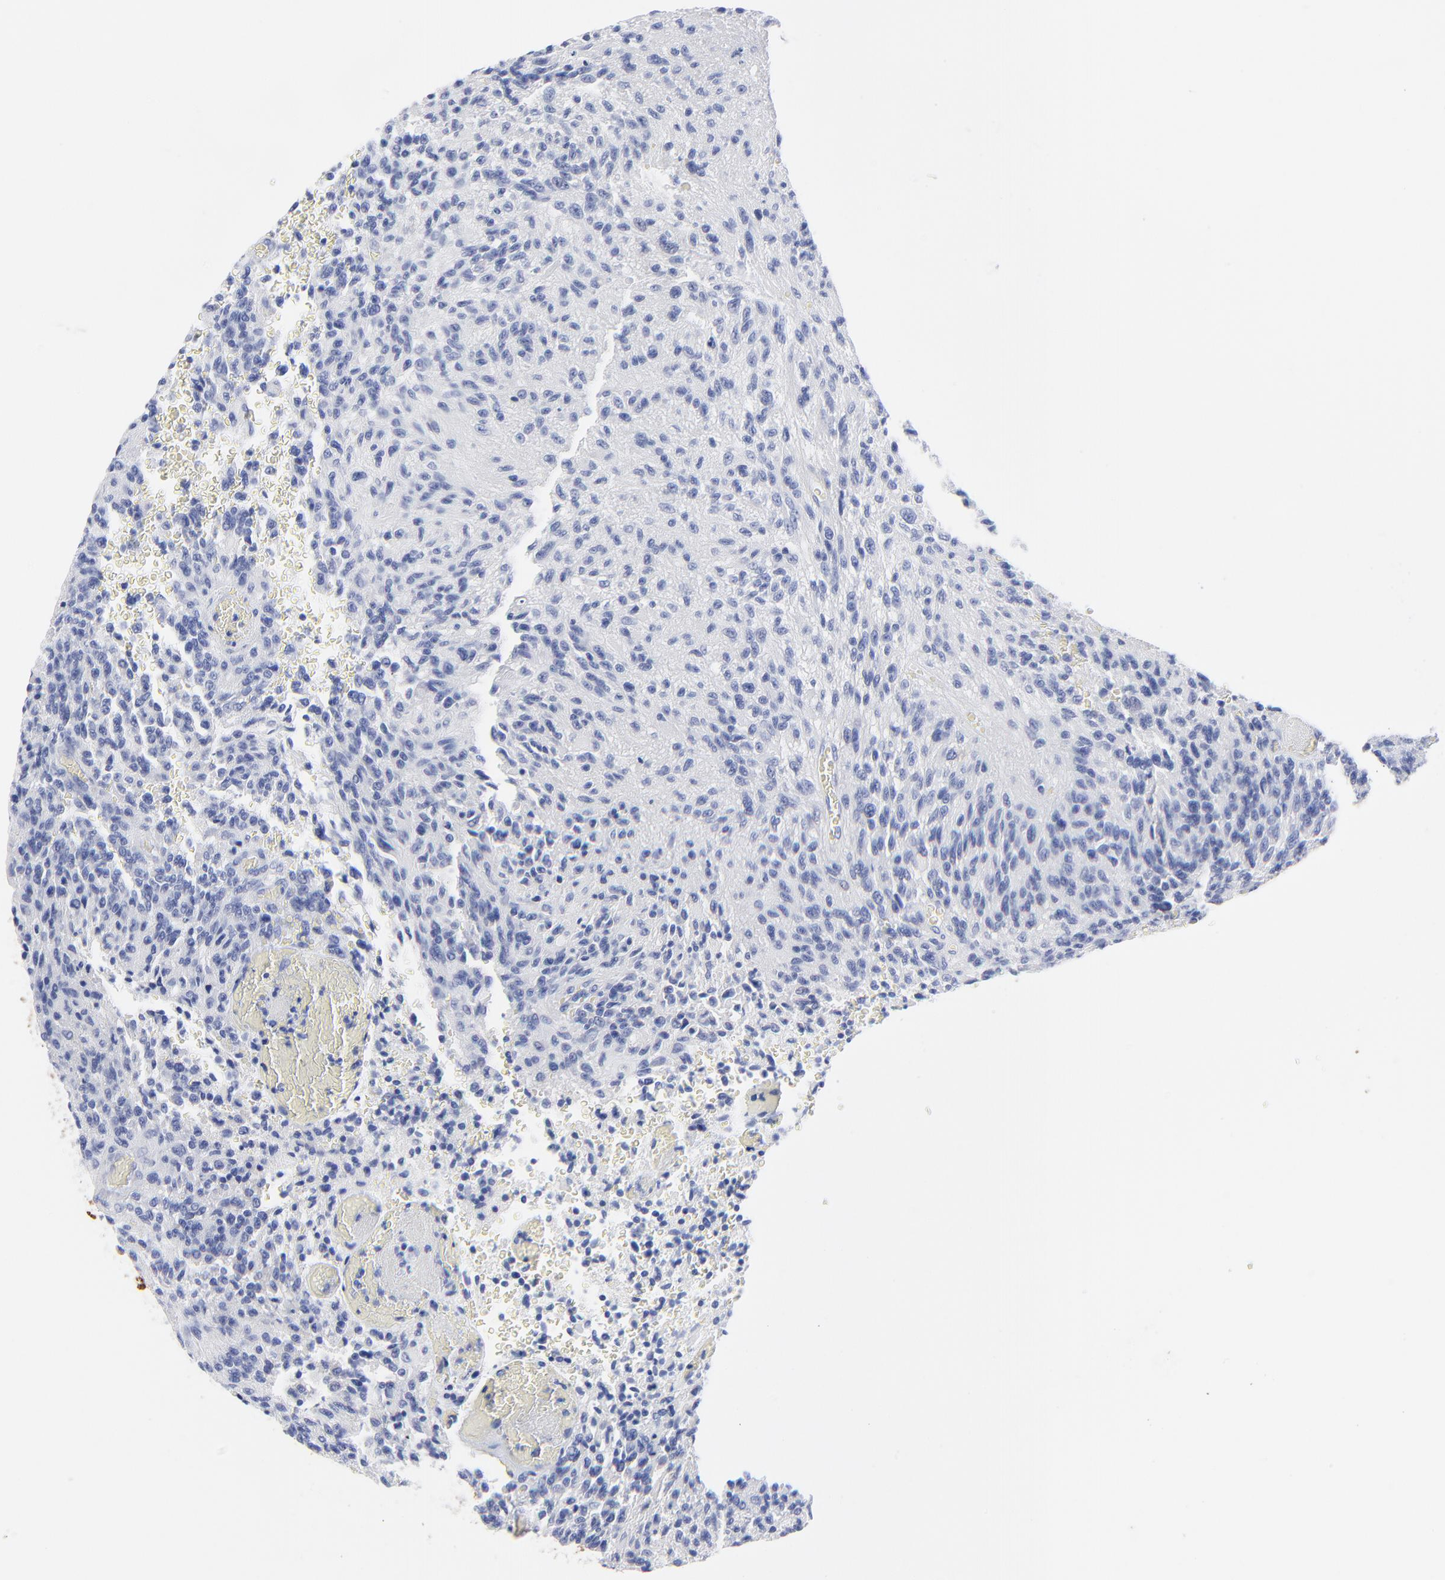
{"staining": {"intensity": "negative", "quantity": "none", "location": "none"}, "tissue": "glioma", "cell_type": "Tumor cells", "image_type": "cancer", "snomed": [{"axis": "morphology", "description": "Normal tissue, NOS"}, {"axis": "morphology", "description": "Glioma, malignant, High grade"}, {"axis": "topography", "description": "Cerebral cortex"}], "caption": "Image shows no protein staining in tumor cells of glioma tissue.", "gene": "PSD3", "patient": {"sex": "male", "age": 56}}